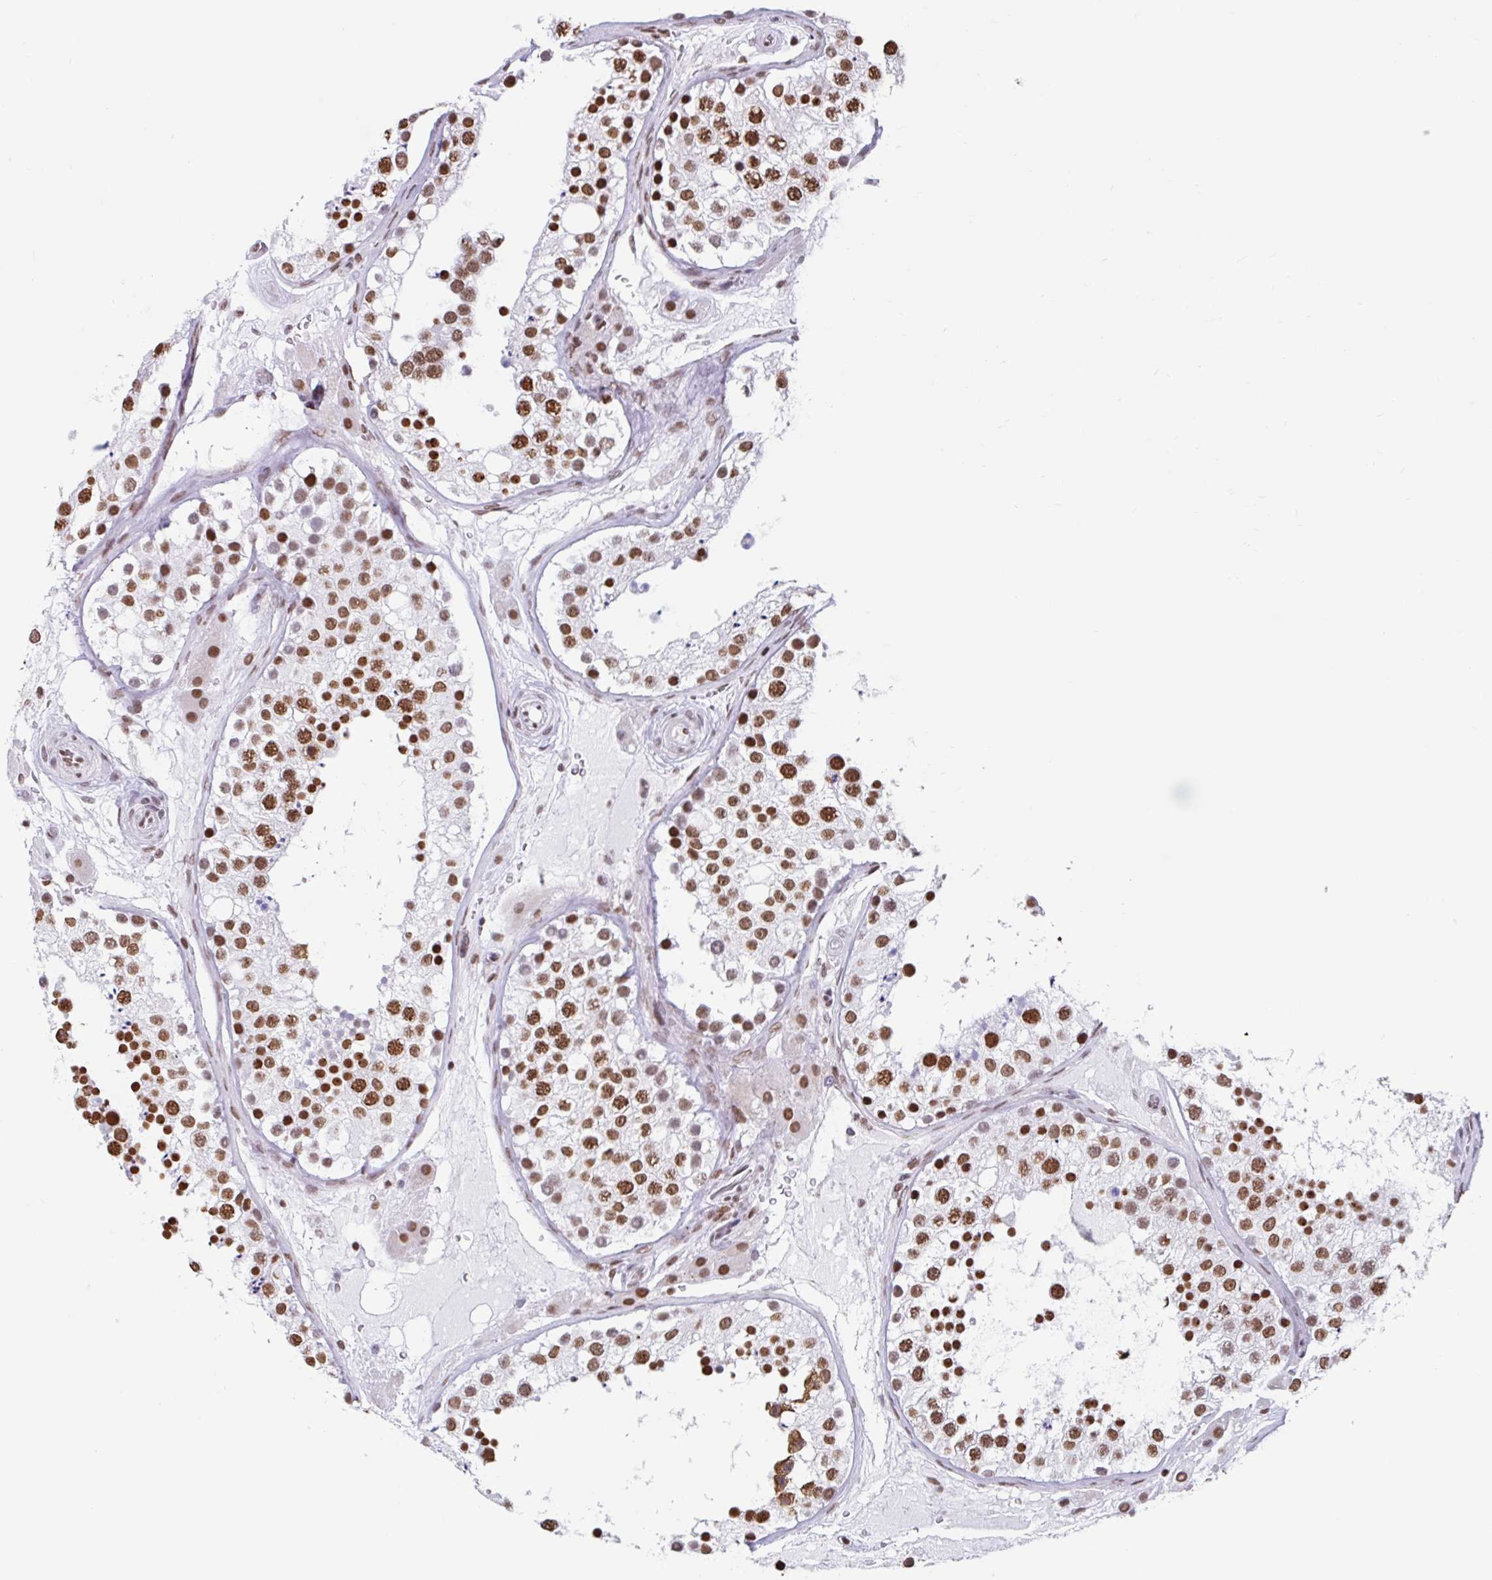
{"staining": {"intensity": "strong", "quantity": "25%-75%", "location": "nuclear"}, "tissue": "testis", "cell_type": "Cells in seminiferous ducts", "image_type": "normal", "snomed": [{"axis": "morphology", "description": "Normal tissue, NOS"}, {"axis": "topography", "description": "Testis"}], "caption": "Immunohistochemical staining of benign human testis displays strong nuclear protein staining in about 25%-75% of cells in seminiferous ducts. The staining was performed using DAB (3,3'-diaminobenzidine), with brown indicating positive protein expression. Nuclei are stained blue with hematoxylin.", "gene": "KHDRBS1", "patient": {"sex": "male", "age": 26}}